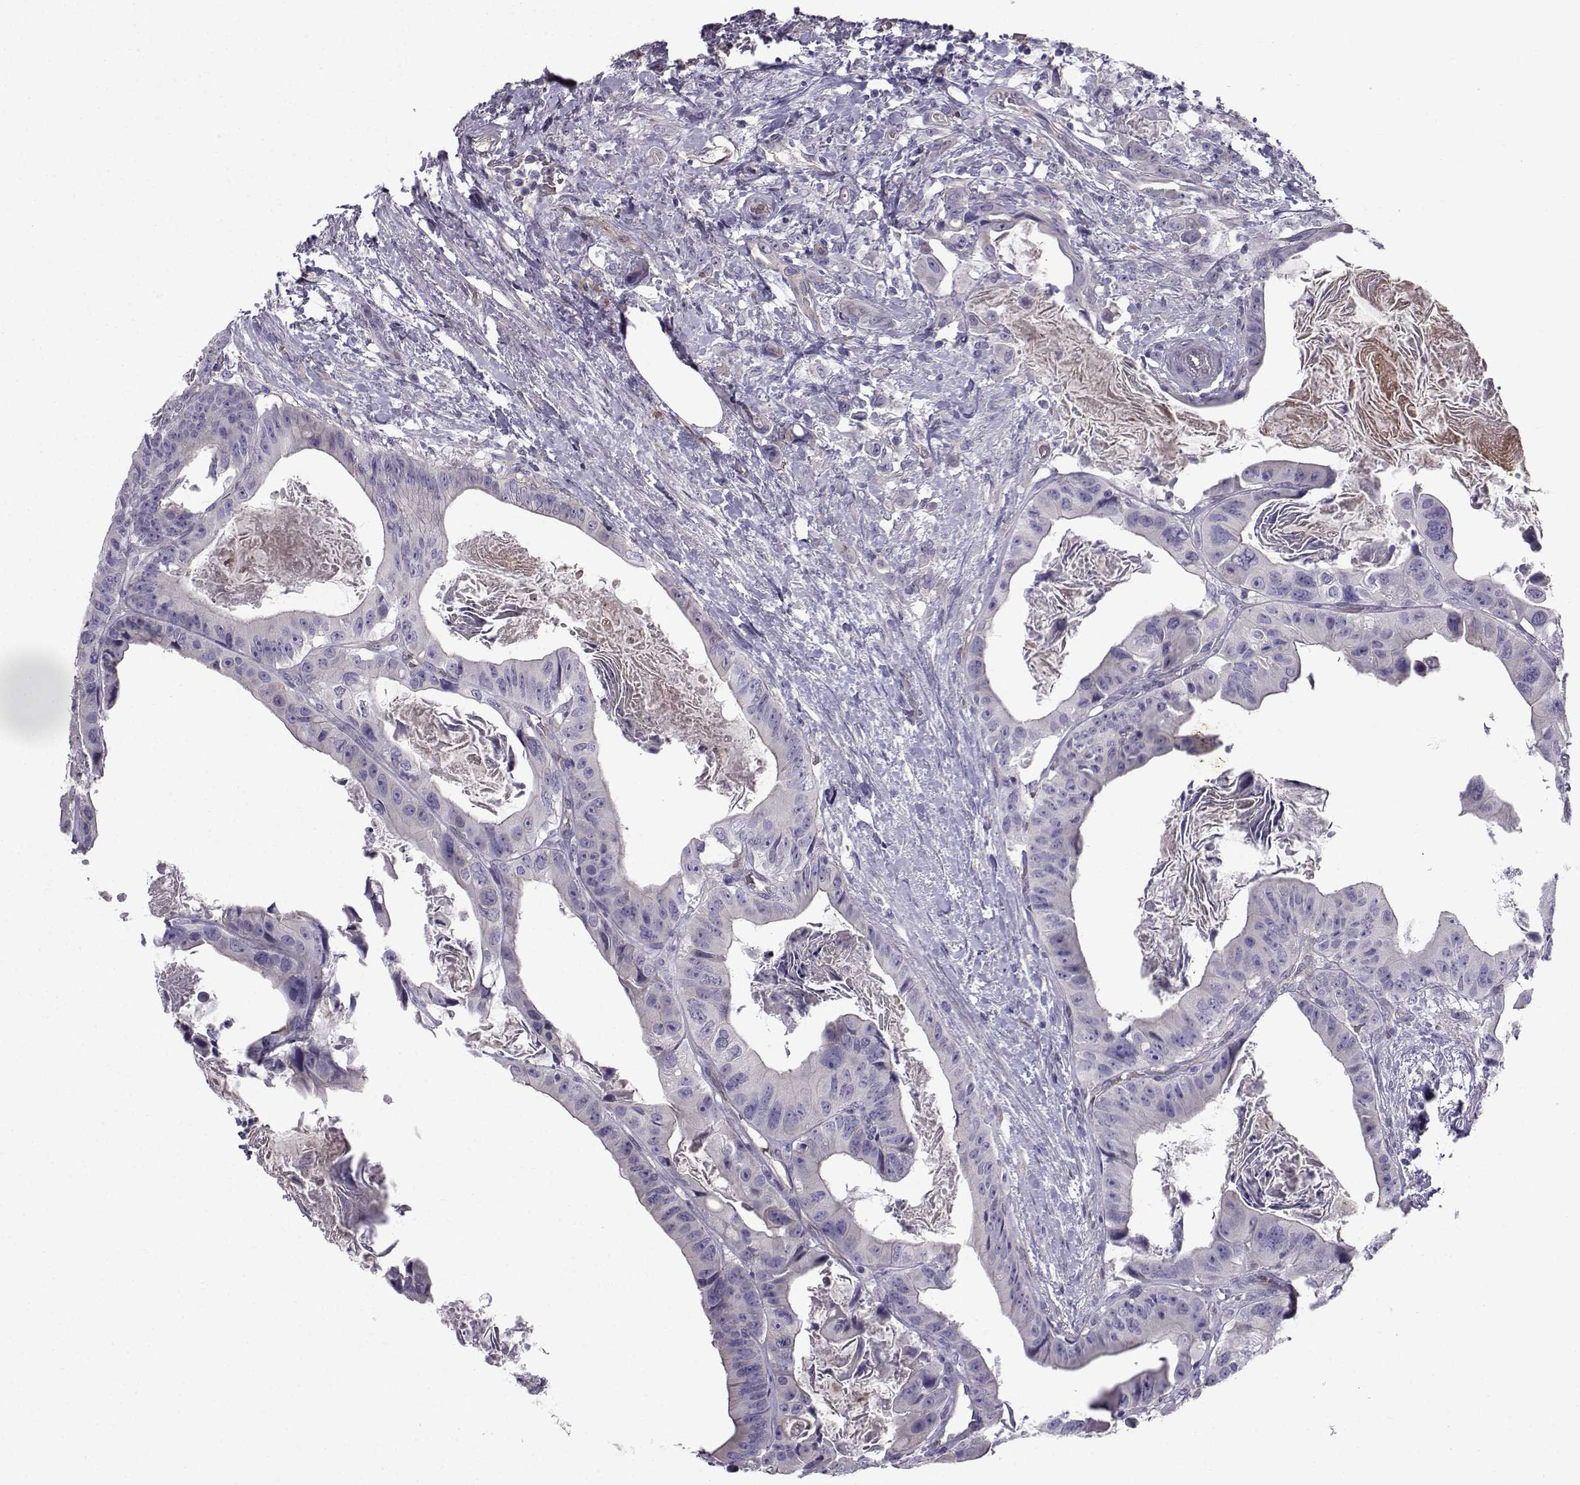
{"staining": {"intensity": "negative", "quantity": "none", "location": "none"}, "tissue": "colorectal cancer", "cell_type": "Tumor cells", "image_type": "cancer", "snomed": [{"axis": "morphology", "description": "Adenocarcinoma, NOS"}, {"axis": "topography", "description": "Rectum"}], "caption": "DAB (3,3'-diaminobenzidine) immunohistochemical staining of human adenocarcinoma (colorectal) reveals no significant expression in tumor cells.", "gene": "QPCT", "patient": {"sex": "male", "age": 64}}